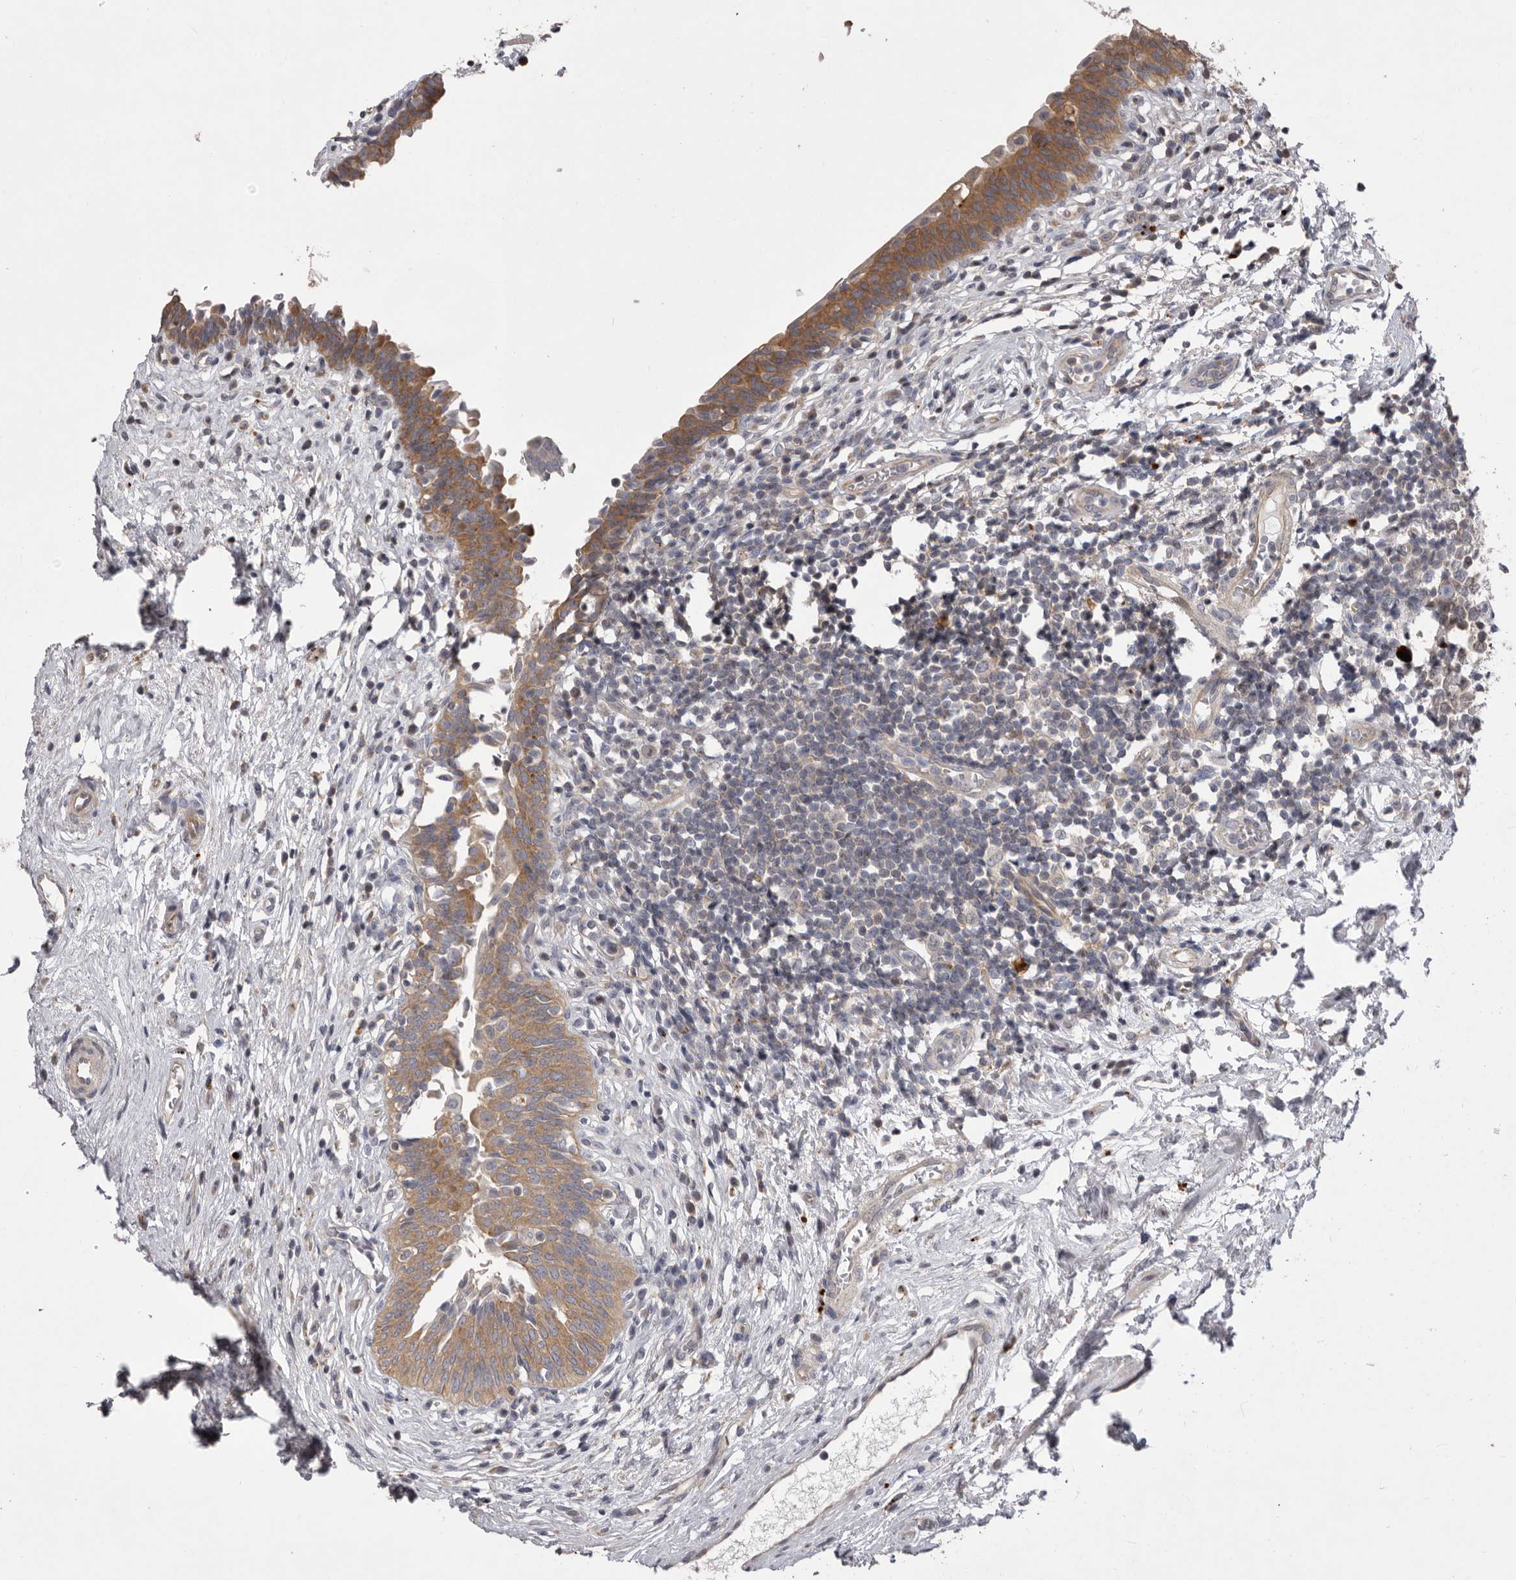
{"staining": {"intensity": "moderate", "quantity": ">75%", "location": "cytoplasmic/membranous"}, "tissue": "urinary bladder", "cell_type": "Urothelial cells", "image_type": "normal", "snomed": [{"axis": "morphology", "description": "Normal tissue, NOS"}, {"axis": "topography", "description": "Urinary bladder"}], "caption": "Protein staining reveals moderate cytoplasmic/membranous expression in approximately >75% of urothelial cells in unremarkable urinary bladder.", "gene": "WDR47", "patient": {"sex": "male", "age": 83}}